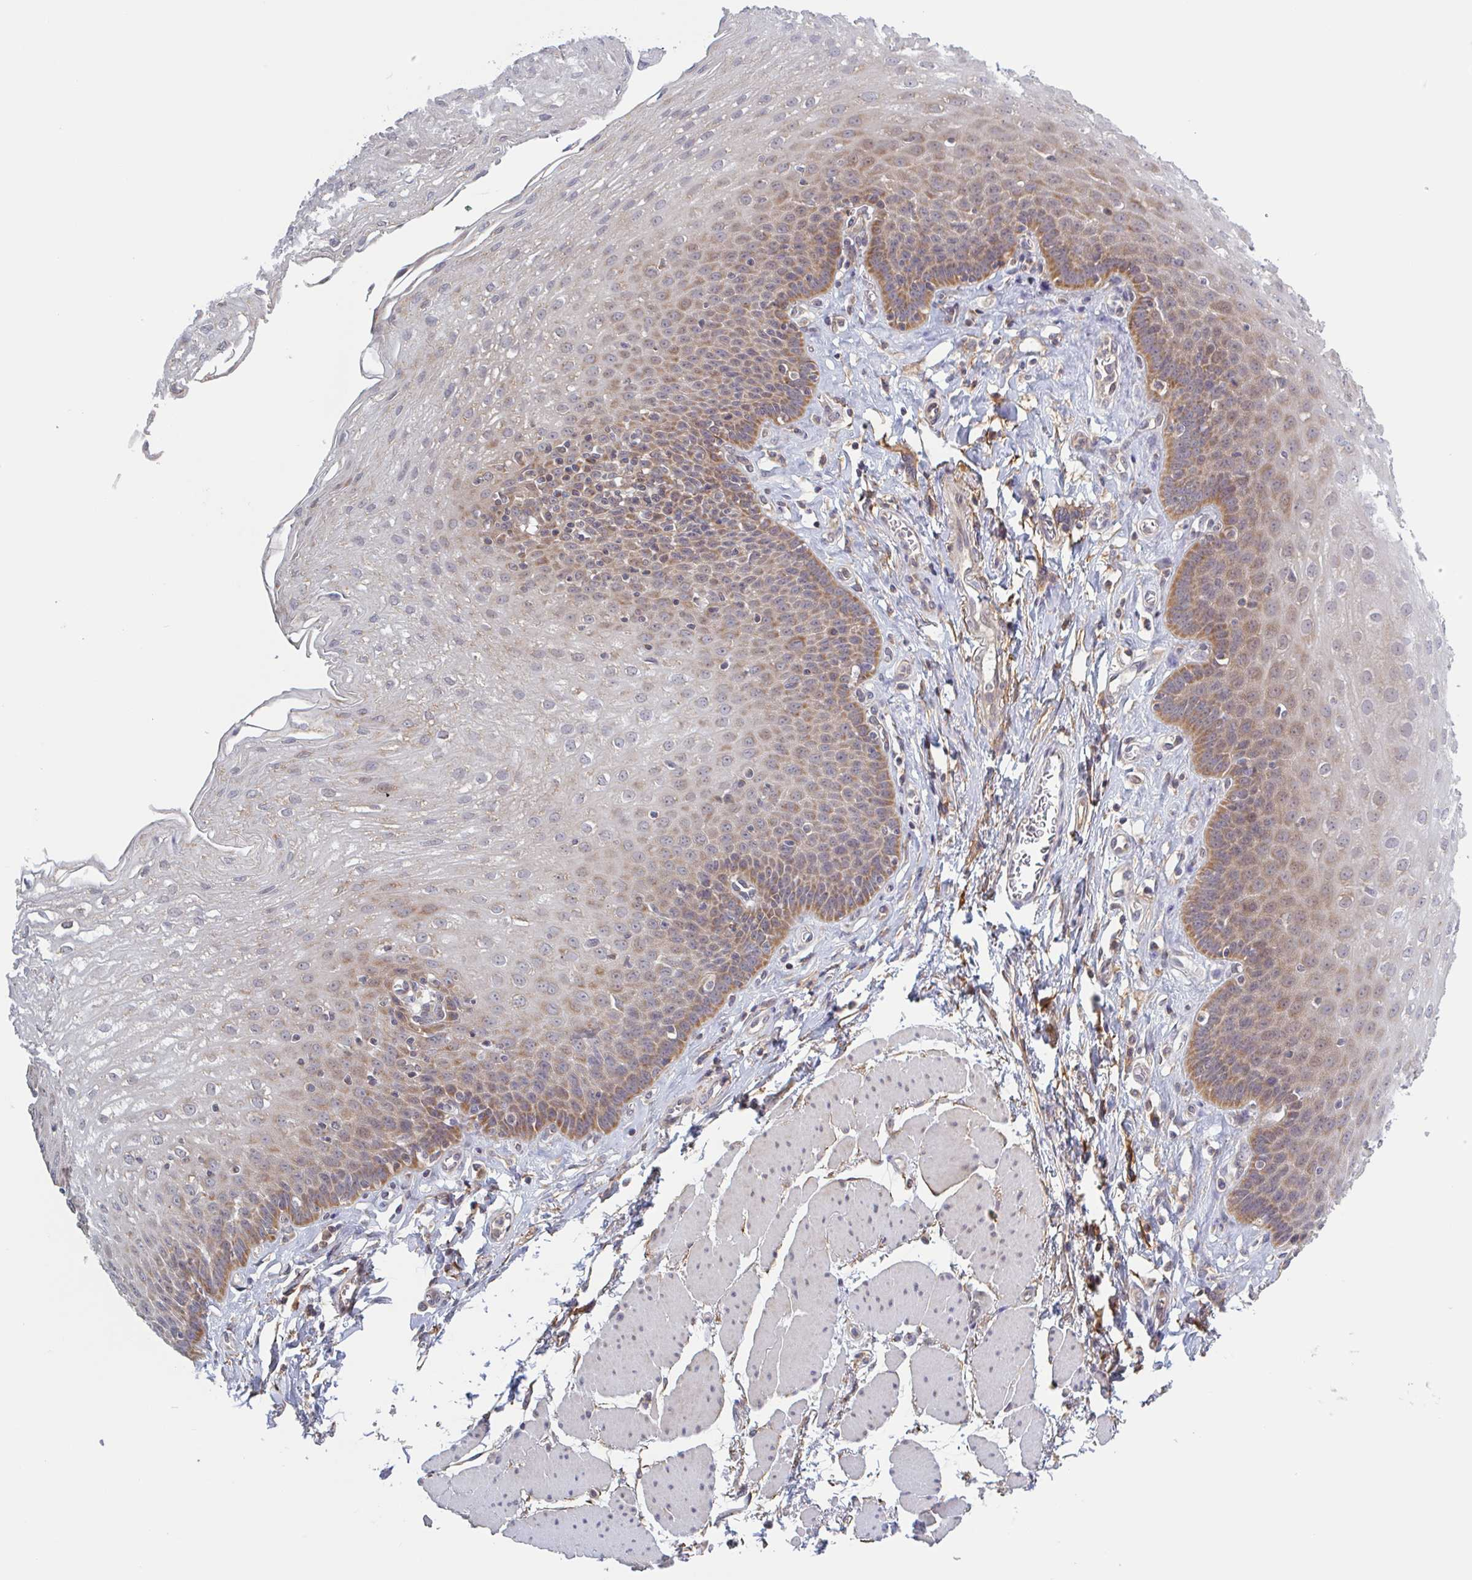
{"staining": {"intensity": "moderate", "quantity": "25%-75%", "location": "cytoplasmic/membranous"}, "tissue": "esophagus", "cell_type": "Squamous epithelial cells", "image_type": "normal", "snomed": [{"axis": "morphology", "description": "Normal tissue, NOS"}, {"axis": "topography", "description": "Esophagus"}], "caption": "Protein expression analysis of normal human esophagus reveals moderate cytoplasmic/membranous staining in about 25%-75% of squamous epithelial cells.", "gene": "SURF1", "patient": {"sex": "female", "age": 81}}